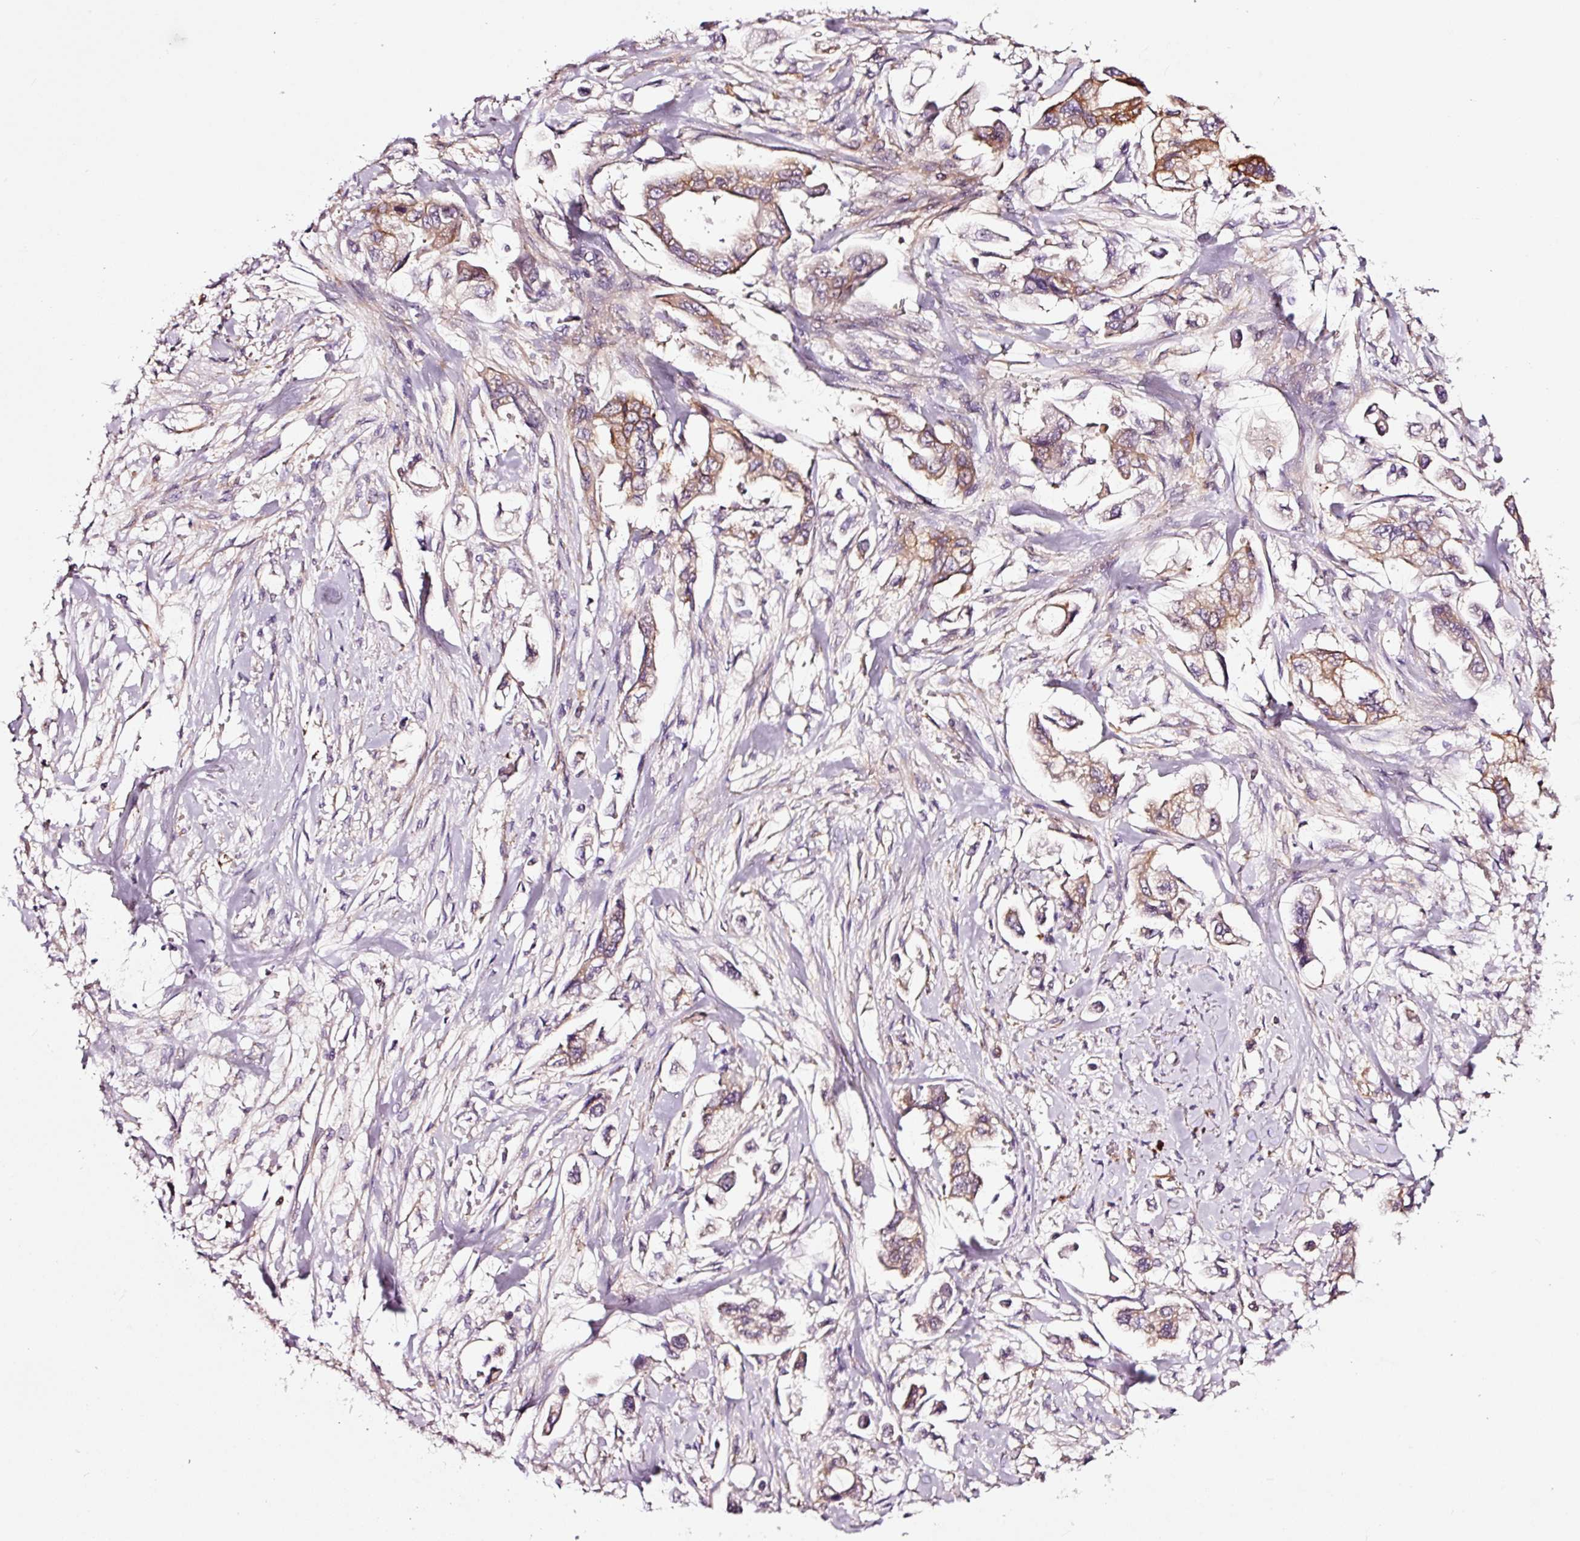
{"staining": {"intensity": "moderate", "quantity": ">75%", "location": "cytoplasmic/membranous"}, "tissue": "stomach cancer", "cell_type": "Tumor cells", "image_type": "cancer", "snomed": [{"axis": "morphology", "description": "Adenocarcinoma, NOS"}, {"axis": "topography", "description": "Stomach"}], "caption": "Moderate cytoplasmic/membranous protein expression is identified in about >75% of tumor cells in stomach cancer (adenocarcinoma).", "gene": "ADD3", "patient": {"sex": "male", "age": 62}}